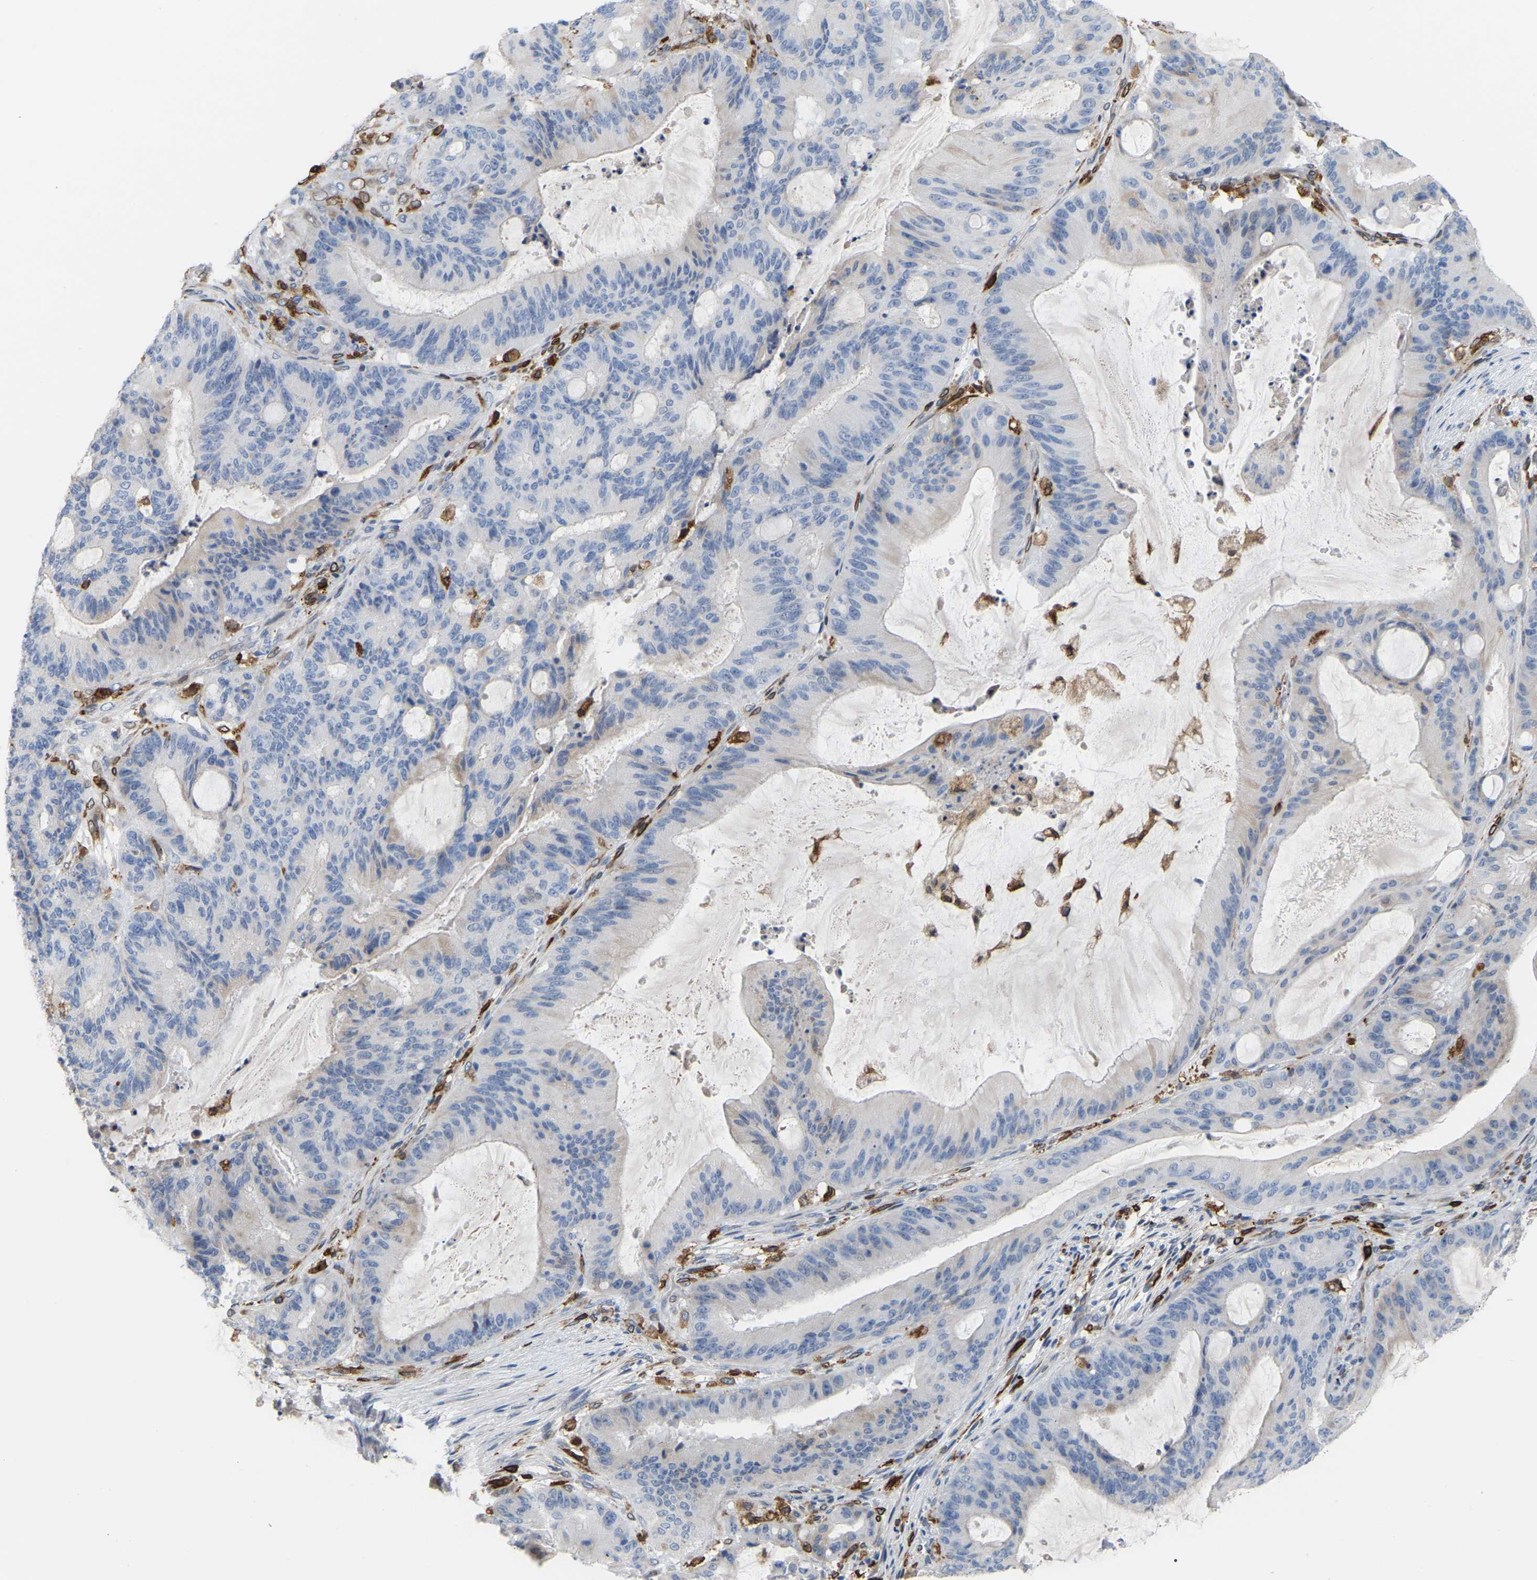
{"staining": {"intensity": "weak", "quantity": "<25%", "location": "cytoplasmic/membranous"}, "tissue": "liver cancer", "cell_type": "Tumor cells", "image_type": "cancer", "snomed": [{"axis": "morphology", "description": "Normal tissue, NOS"}, {"axis": "morphology", "description": "Cholangiocarcinoma"}, {"axis": "topography", "description": "Liver"}, {"axis": "topography", "description": "Peripheral nerve tissue"}], "caption": "Liver cholangiocarcinoma stained for a protein using immunohistochemistry (IHC) demonstrates no expression tumor cells.", "gene": "PTGS1", "patient": {"sex": "female", "age": 73}}